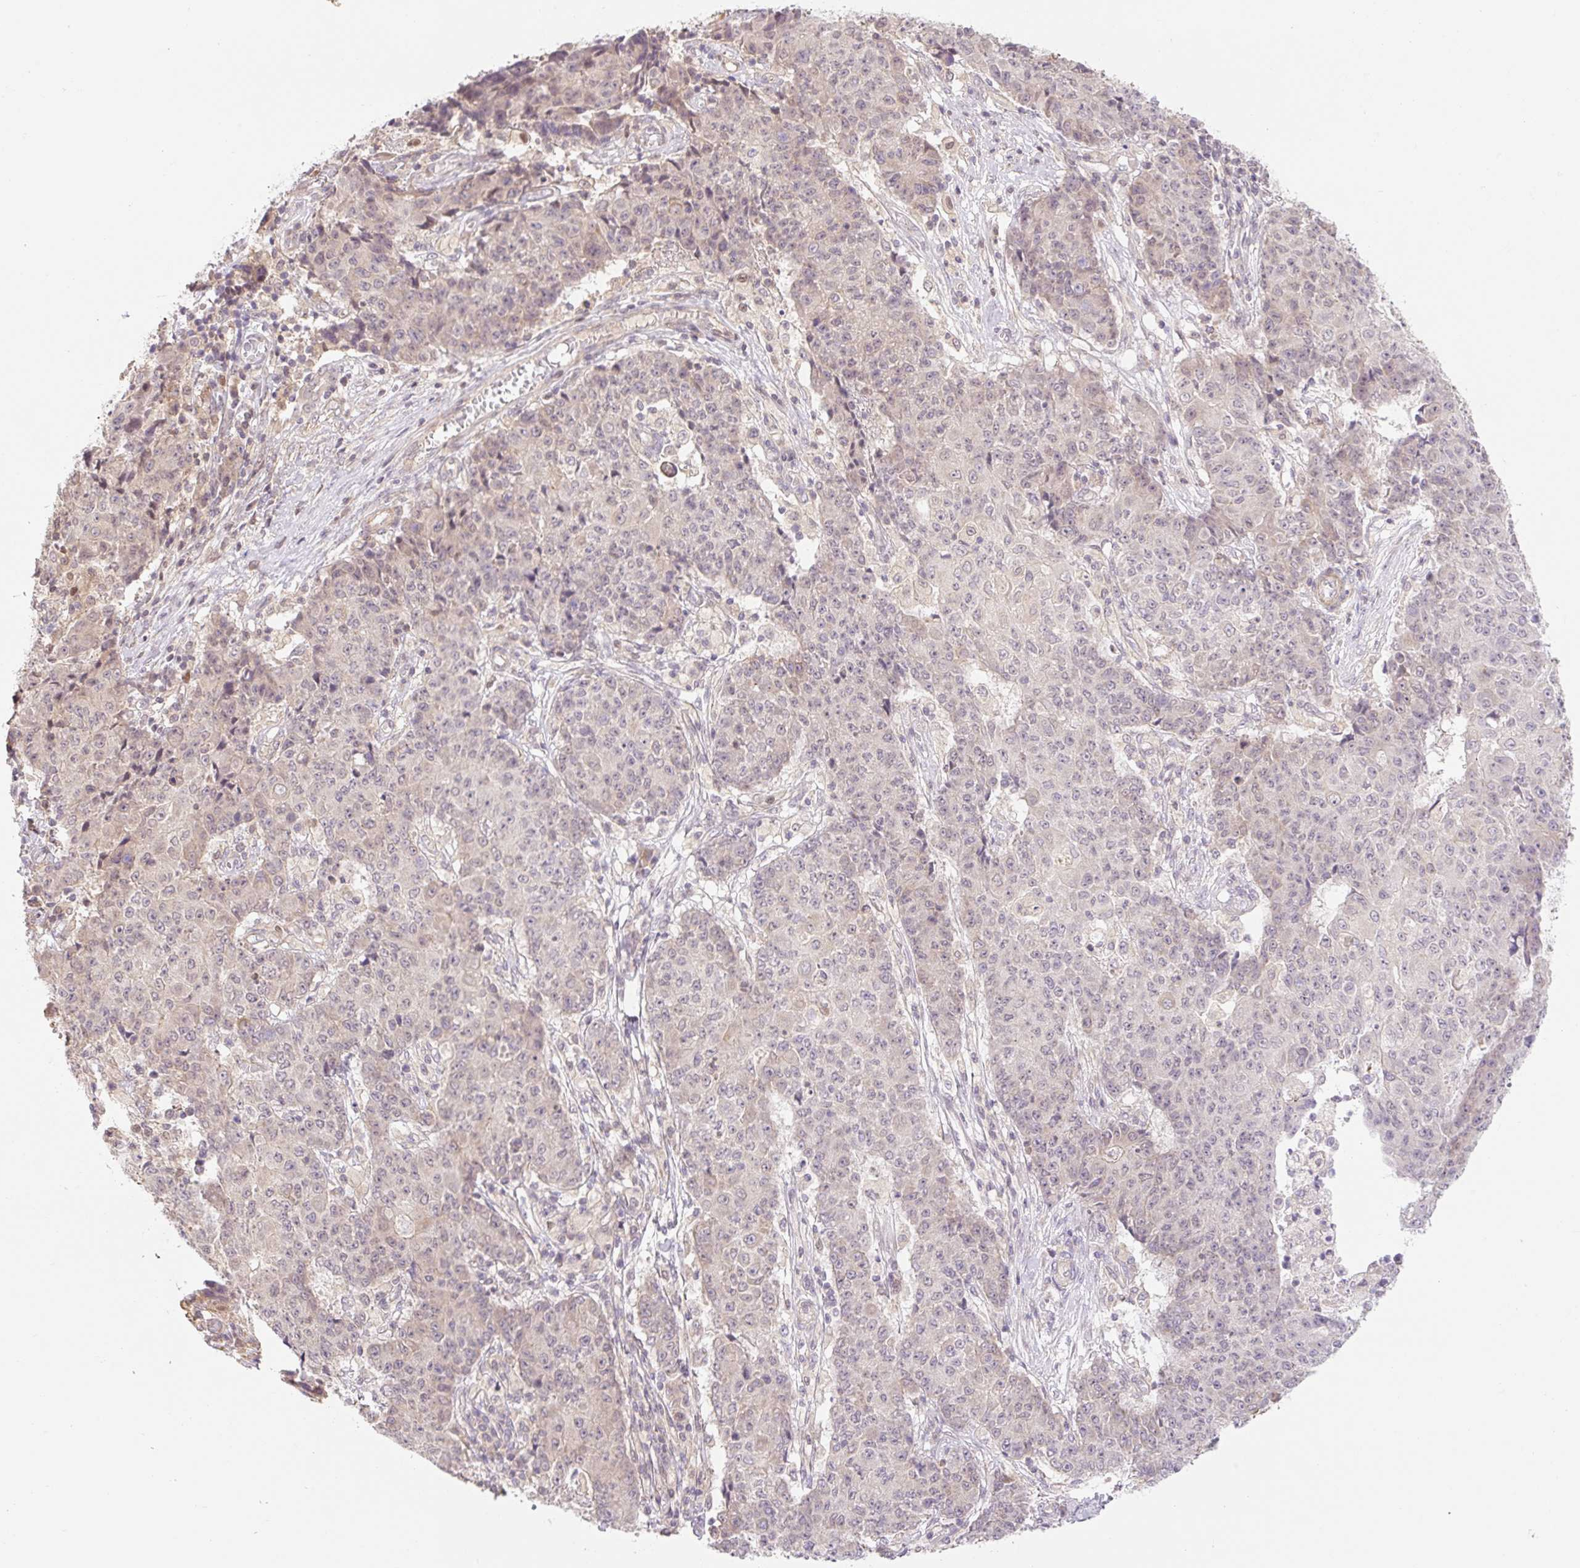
{"staining": {"intensity": "negative", "quantity": "none", "location": "none"}, "tissue": "ovarian cancer", "cell_type": "Tumor cells", "image_type": "cancer", "snomed": [{"axis": "morphology", "description": "Carcinoma, endometroid"}, {"axis": "topography", "description": "Ovary"}], "caption": "Micrograph shows no protein staining in tumor cells of ovarian cancer tissue.", "gene": "EMC10", "patient": {"sex": "female", "age": 42}}